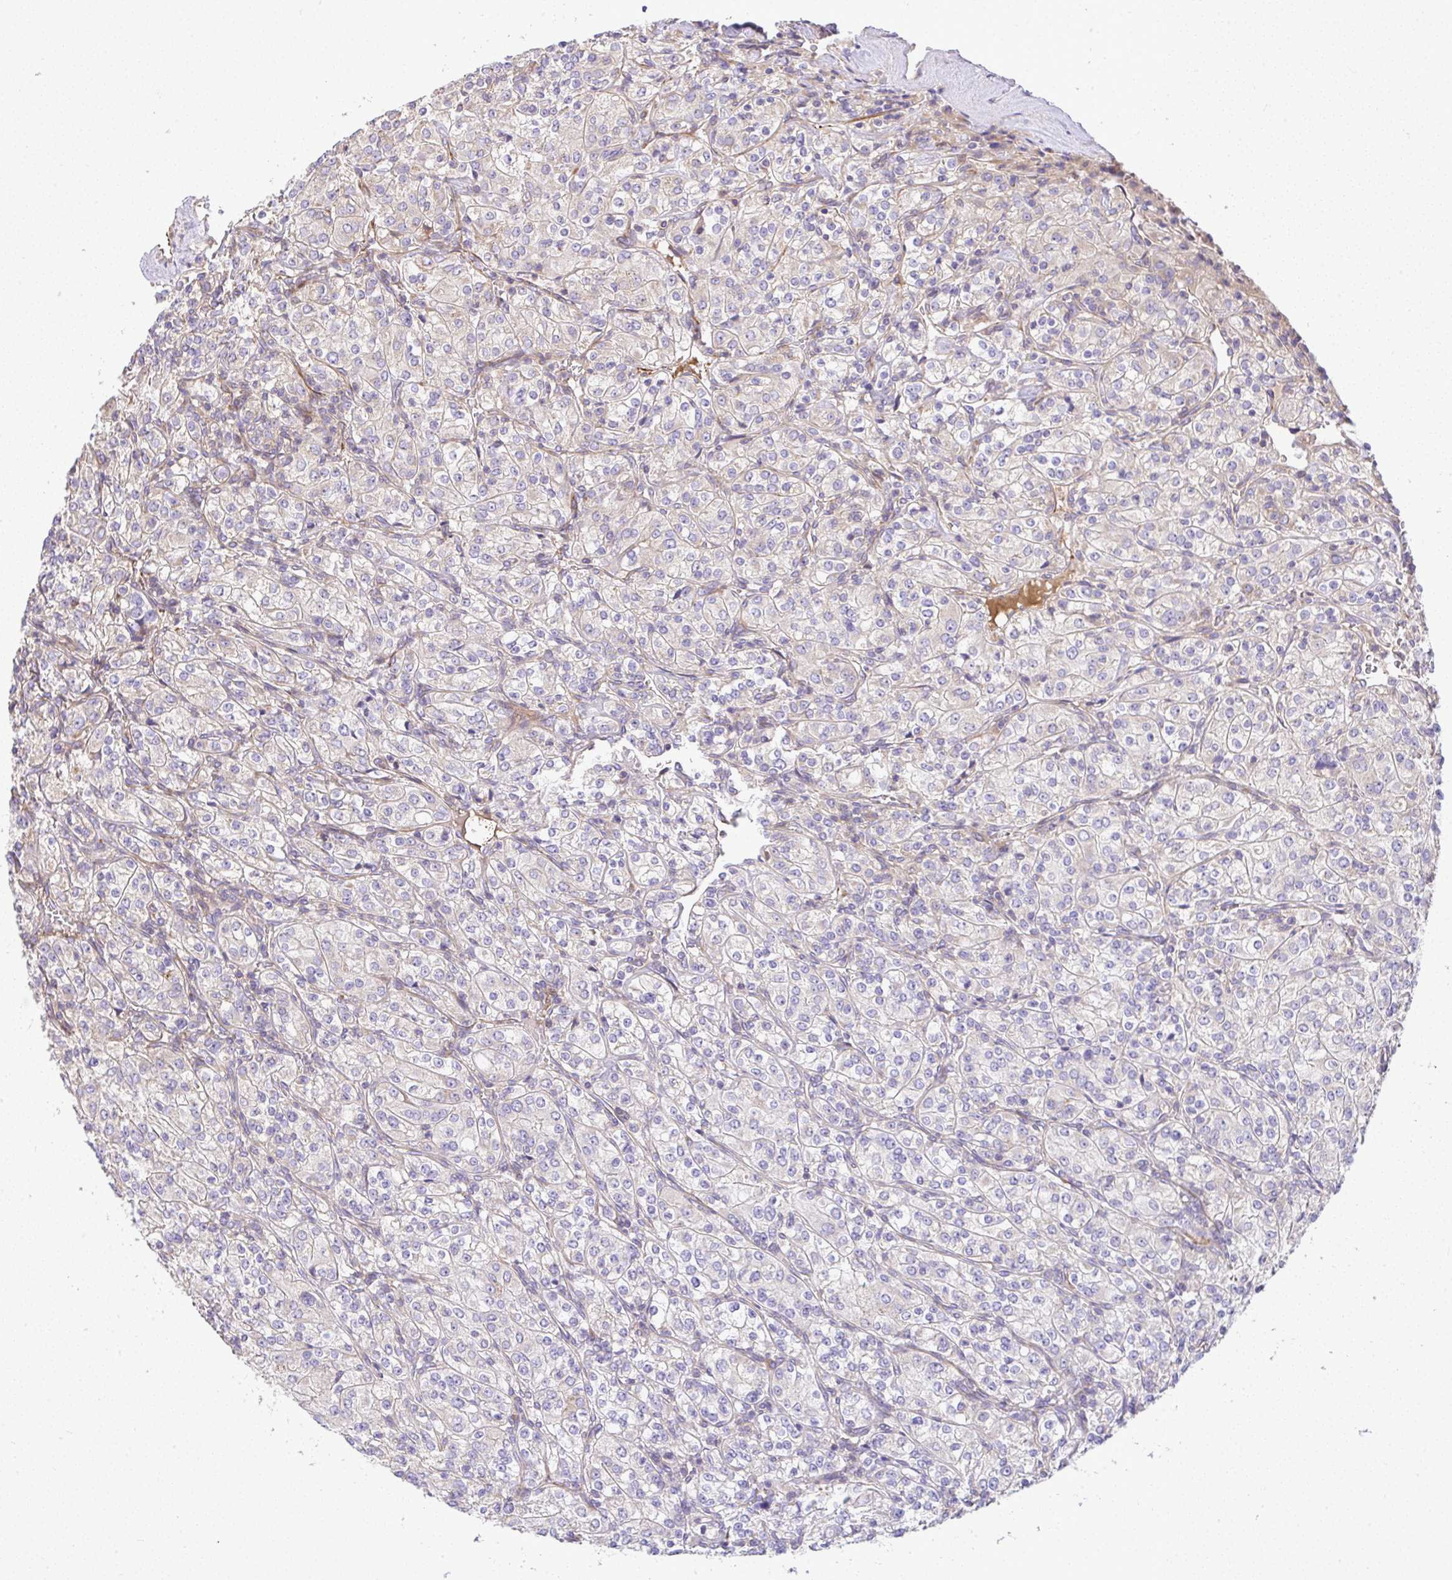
{"staining": {"intensity": "negative", "quantity": "none", "location": "none"}, "tissue": "renal cancer", "cell_type": "Tumor cells", "image_type": "cancer", "snomed": [{"axis": "morphology", "description": "Adenocarcinoma, NOS"}, {"axis": "topography", "description": "Kidney"}], "caption": "High magnification brightfield microscopy of adenocarcinoma (renal) stained with DAB (3,3'-diaminobenzidine) (brown) and counterstained with hematoxylin (blue): tumor cells show no significant expression. (DAB IHC, high magnification).", "gene": "GRID2", "patient": {"sex": "male", "age": 77}}